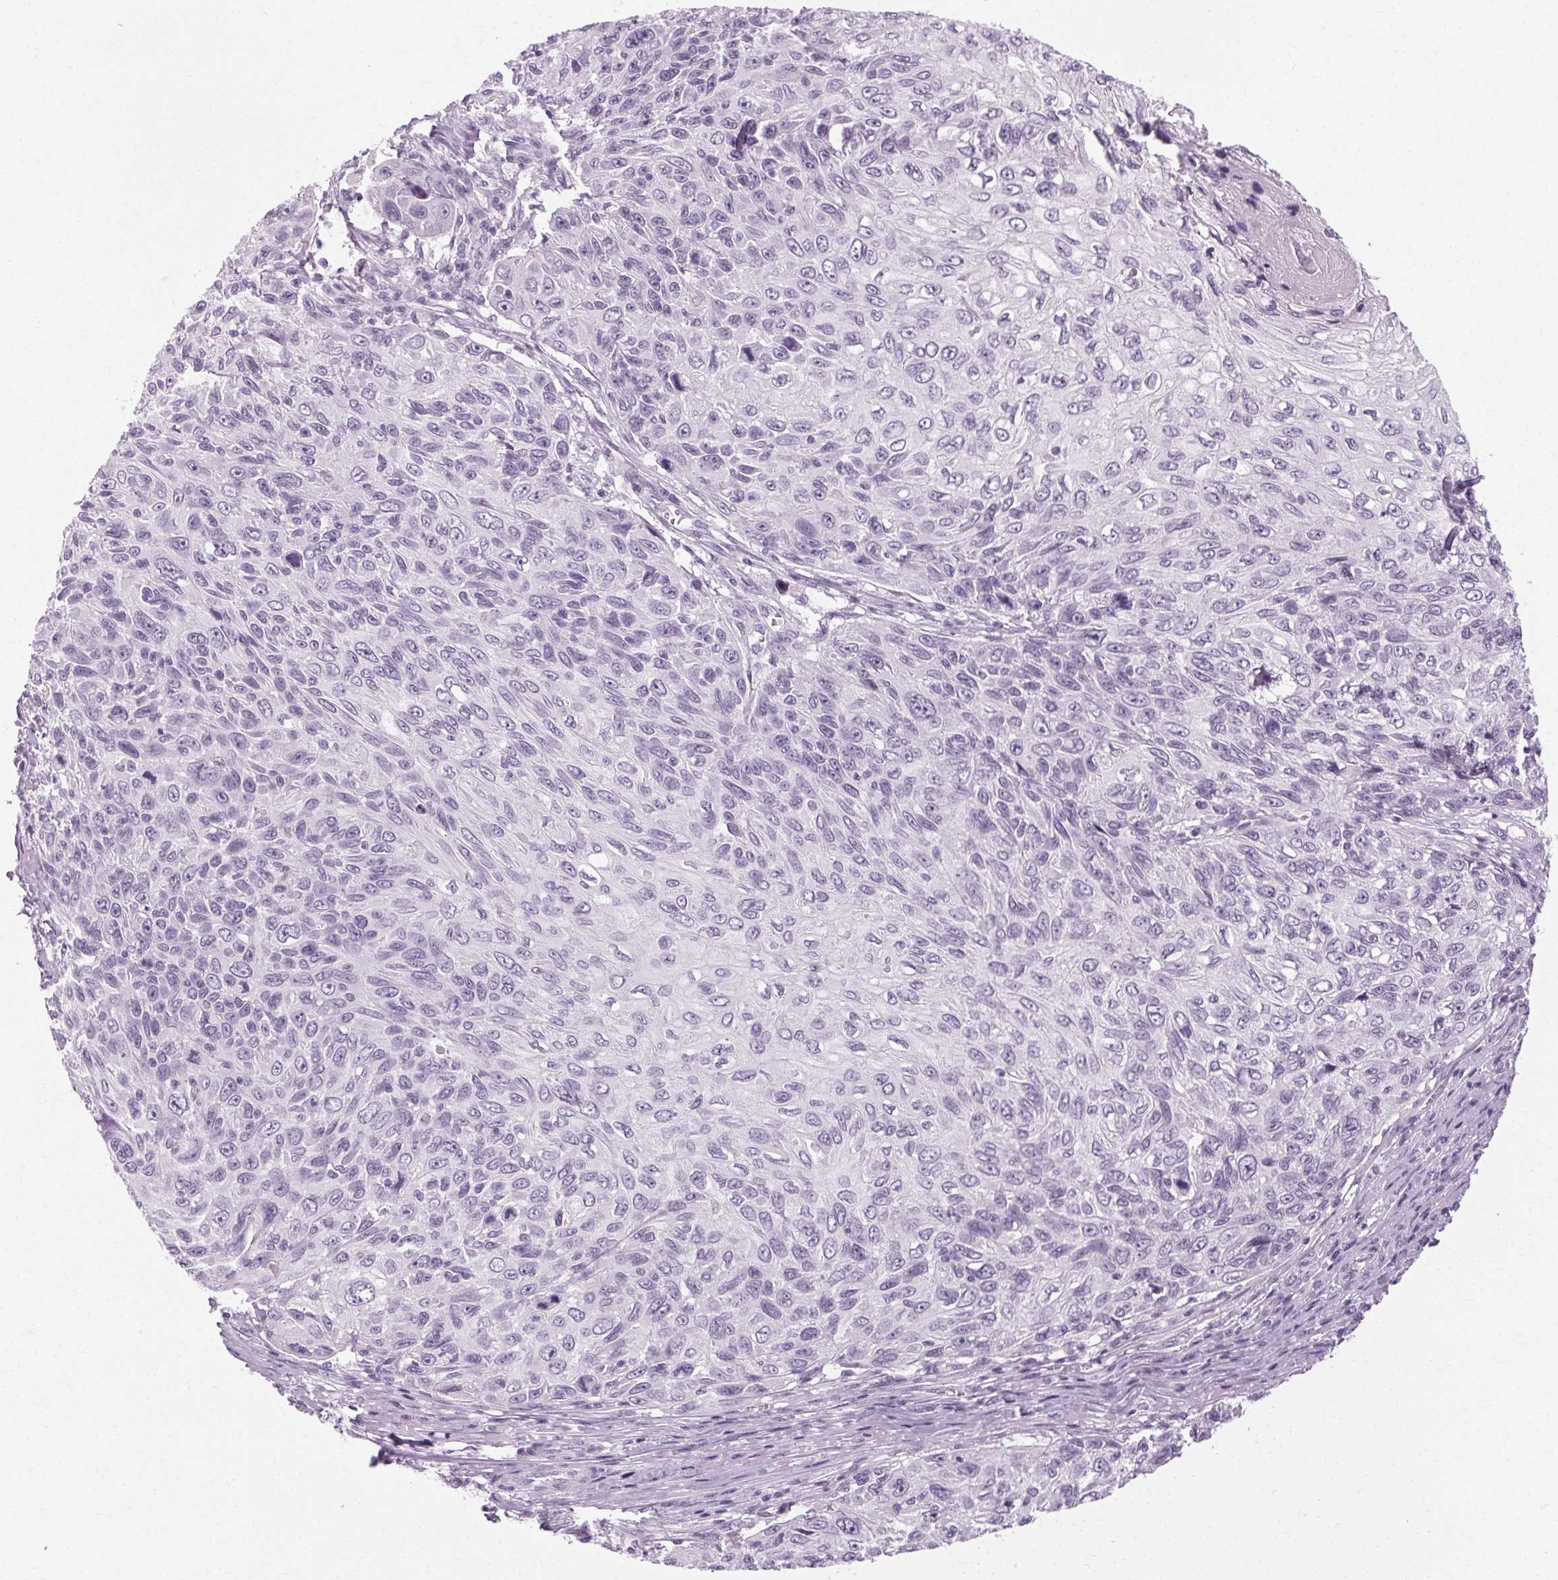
{"staining": {"intensity": "negative", "quantity": "none", "location": "none"}, "tissue": "skin cancer", "cell_type": "Tumor cells", "image_type": "cancer", "snomed": [{"axis": "morphology", "description": "Squamous cell carcinoma, NOS"}, {"axis": "topography", "description": "Skin"}], "caption": "DAB (3,3'-diaminobenzidine) immunohistochemical staining of skin cancer (squamous cell carcinoma) reveals no significant staining in tumor cells. (Immunohistochemistry (ihc), brightfield microscopy, high magnification).", "gene": "POMC", "patient": {"sex": "male", "age": 92}}